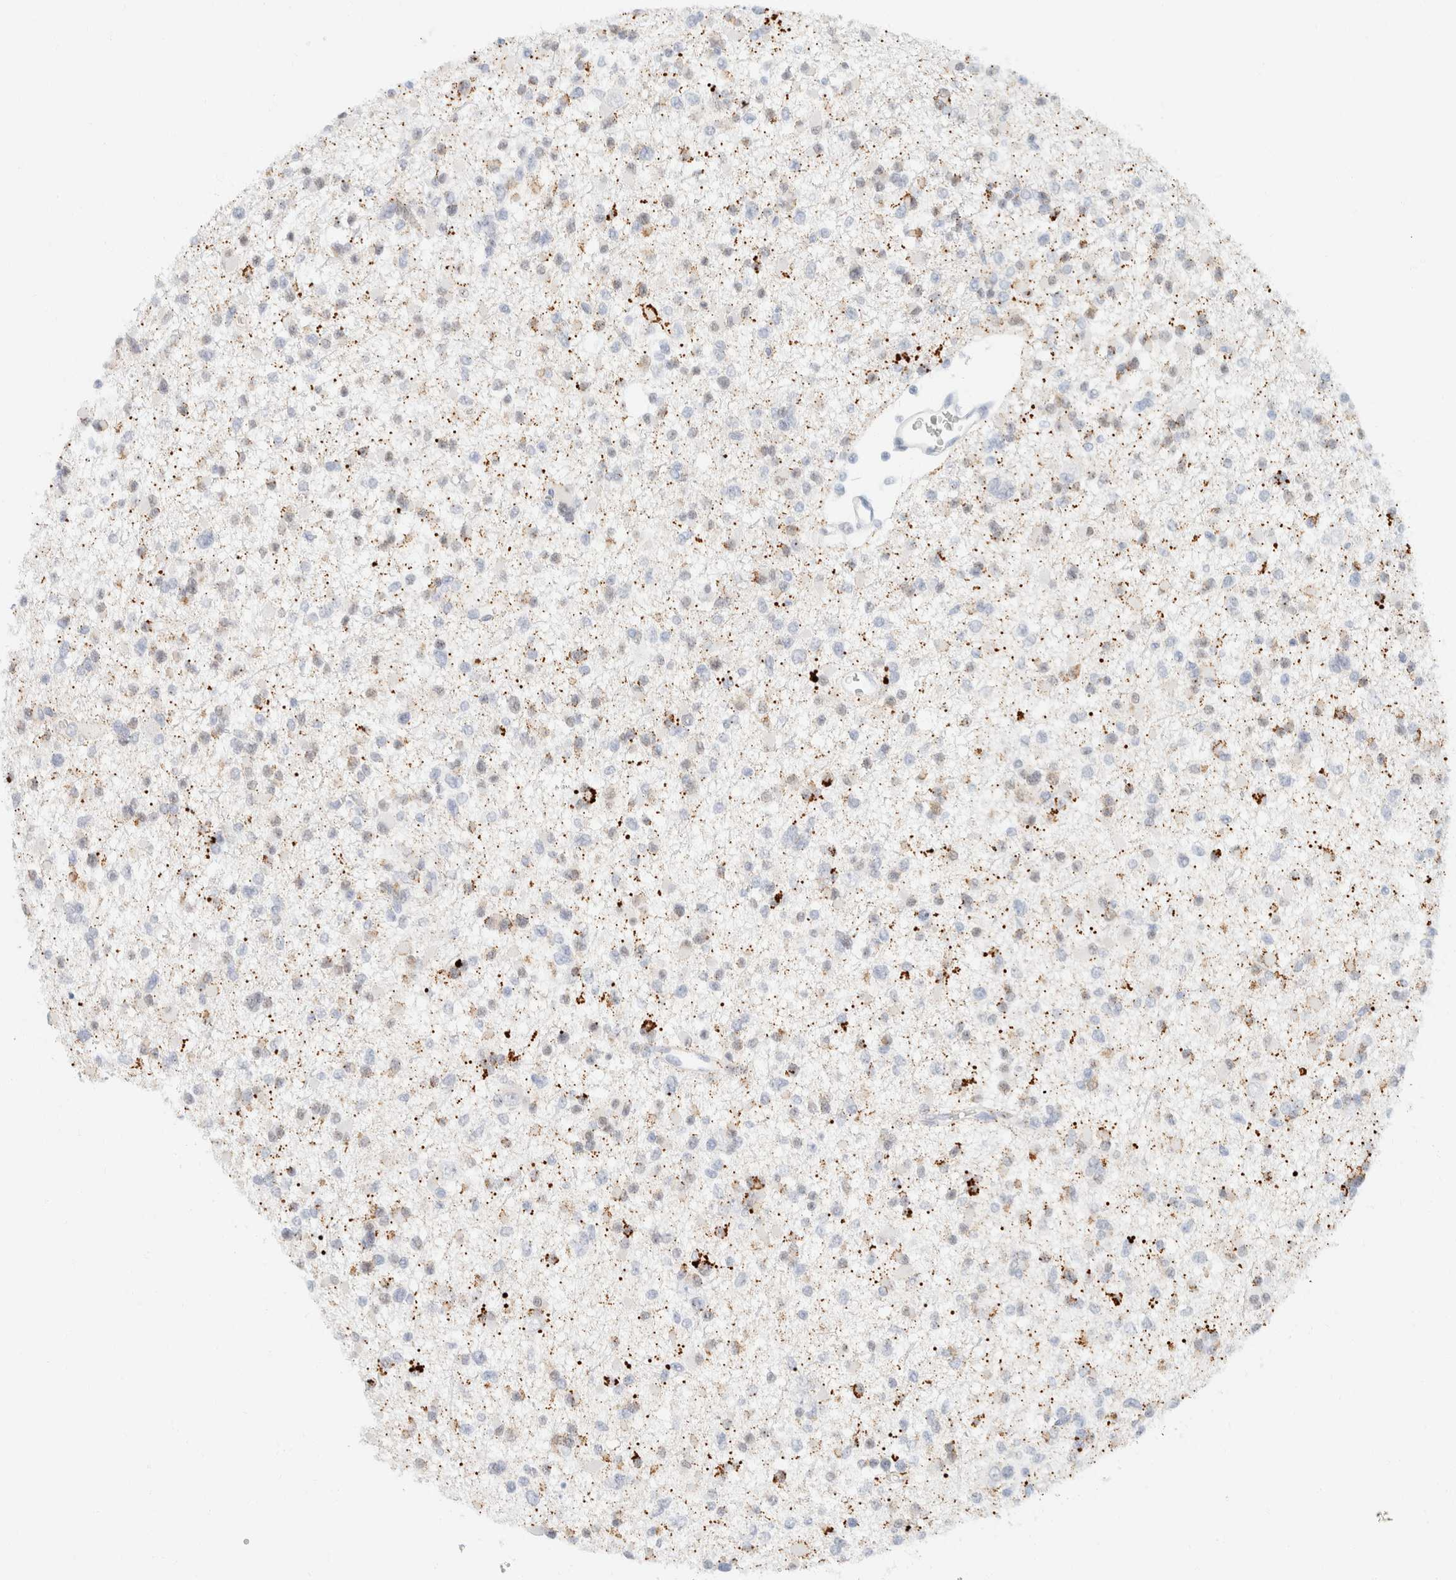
{"staining": {"intensity": "weak", "quantity": "<25%", "location": "cytoplasmic/membranous"}, "tissue": "glioma", "cell_type": "Tumor cells", "image_type": "cancer", "snomed": [{"axis": "morphology", "description": "Glioma, malignant, Low grade"}, {"axis": "topography", "description": "Brain"}], "caption": "Tumor cells are negative for protein expression in human low-grade glioma (malignant).", "gene": "KRT20", "patient": {"sex": "female", "age": 22}}